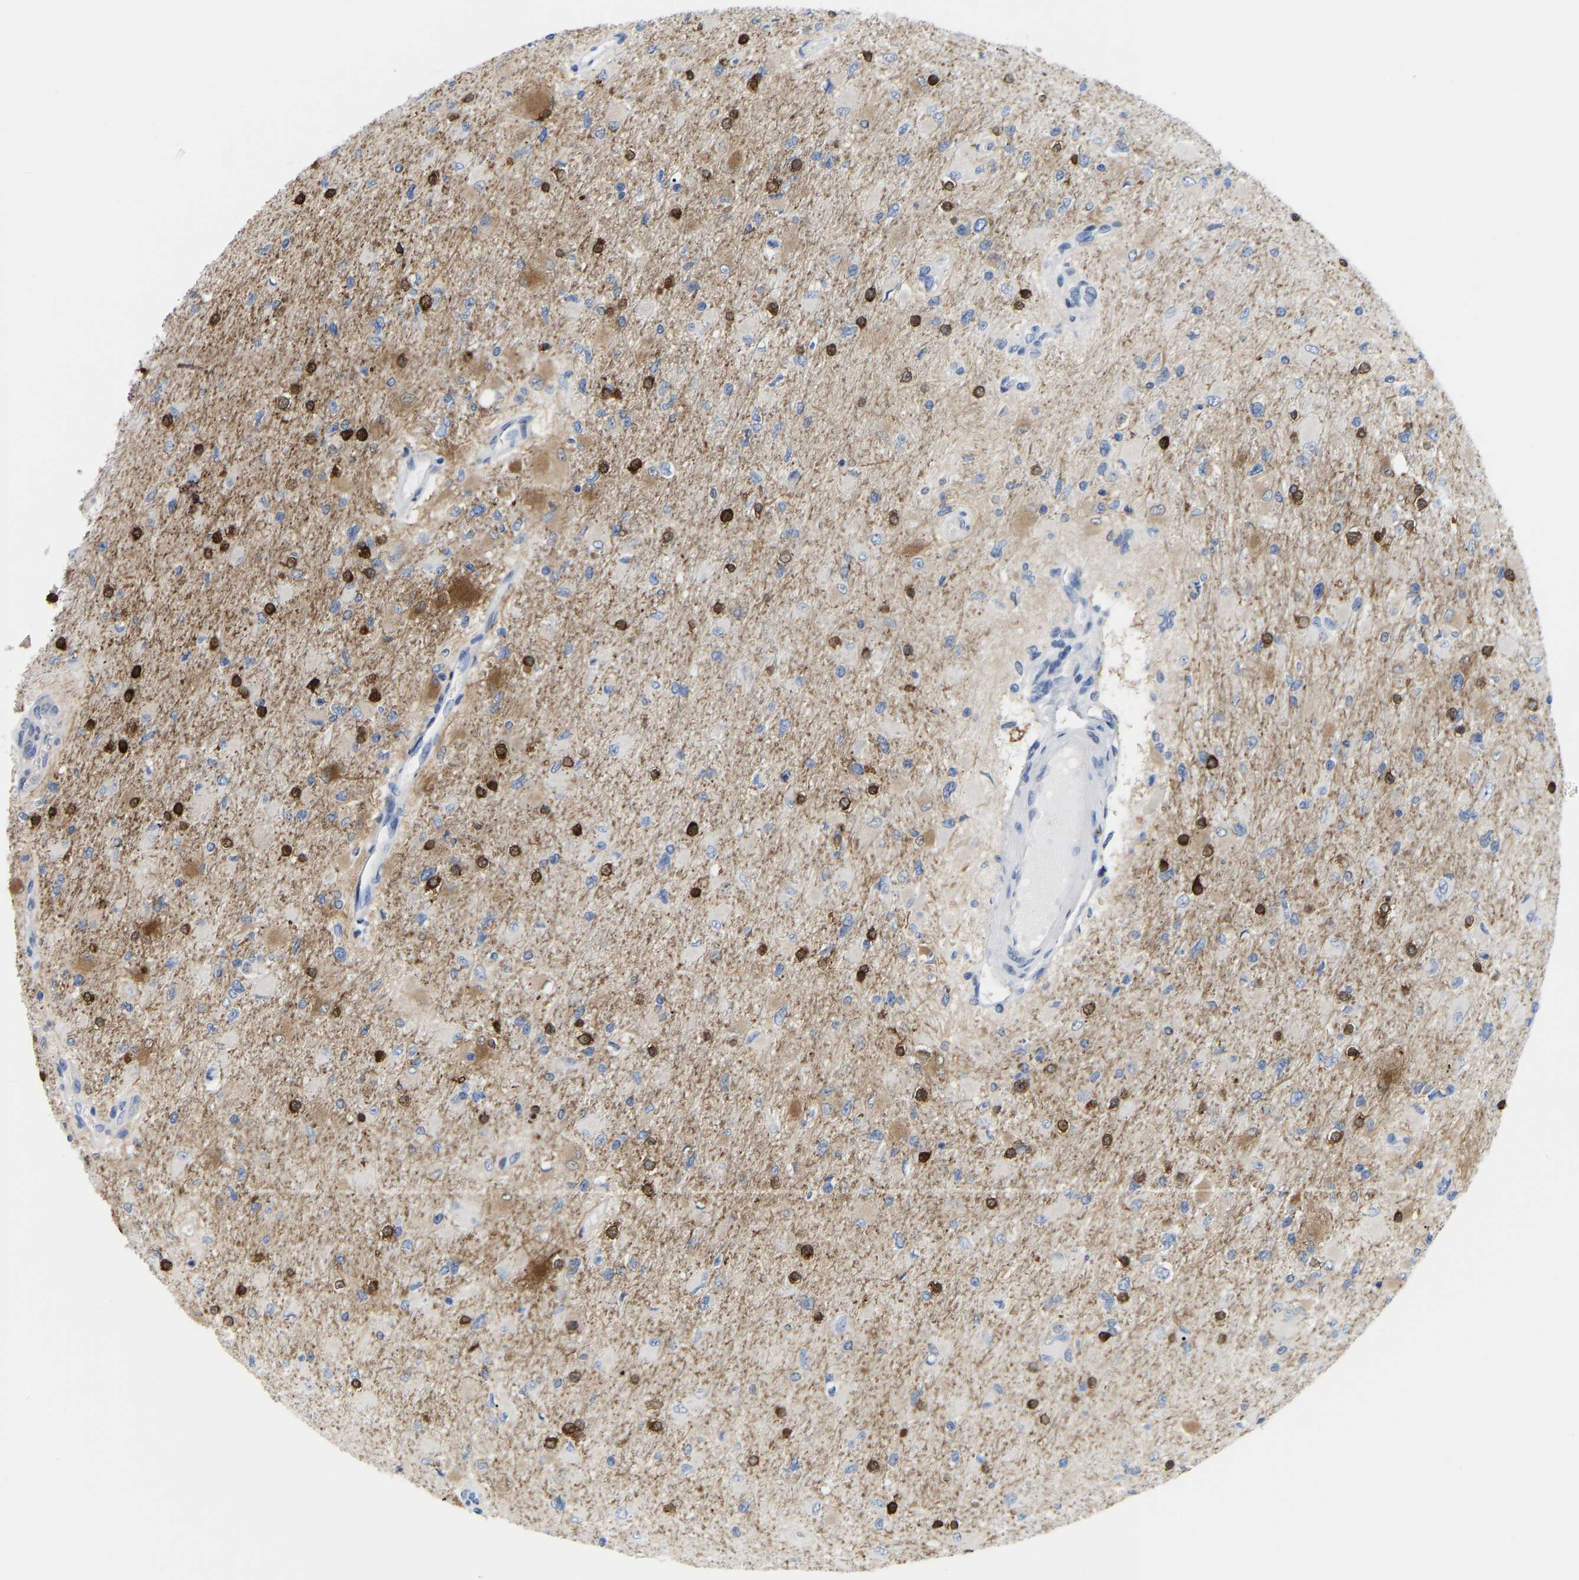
{"staining": {"intensity": "negative", "quantity": "none", "location": "none"}, "tissue": "glioma", "cell_type": "Tumor cells", "image_type": "cancer", "snomed": [{"axis": "morphology", "description": "Glioma, malignant, High grade"}, {"axis": "topography", "description": "Cerebral cortex"}], "caption": "IHC histopathology image of human malignant glioma (high-grade) stained for a protein (brown), which reveals no staining in tumor cells. The staining is performed using DAB (3,3'-diaminobenzidine) brown chromogen with nuclei counter-stained in using hematoxylin.", "gene": "ABTB2", "patient": {"sex": "female", "age": 36}}